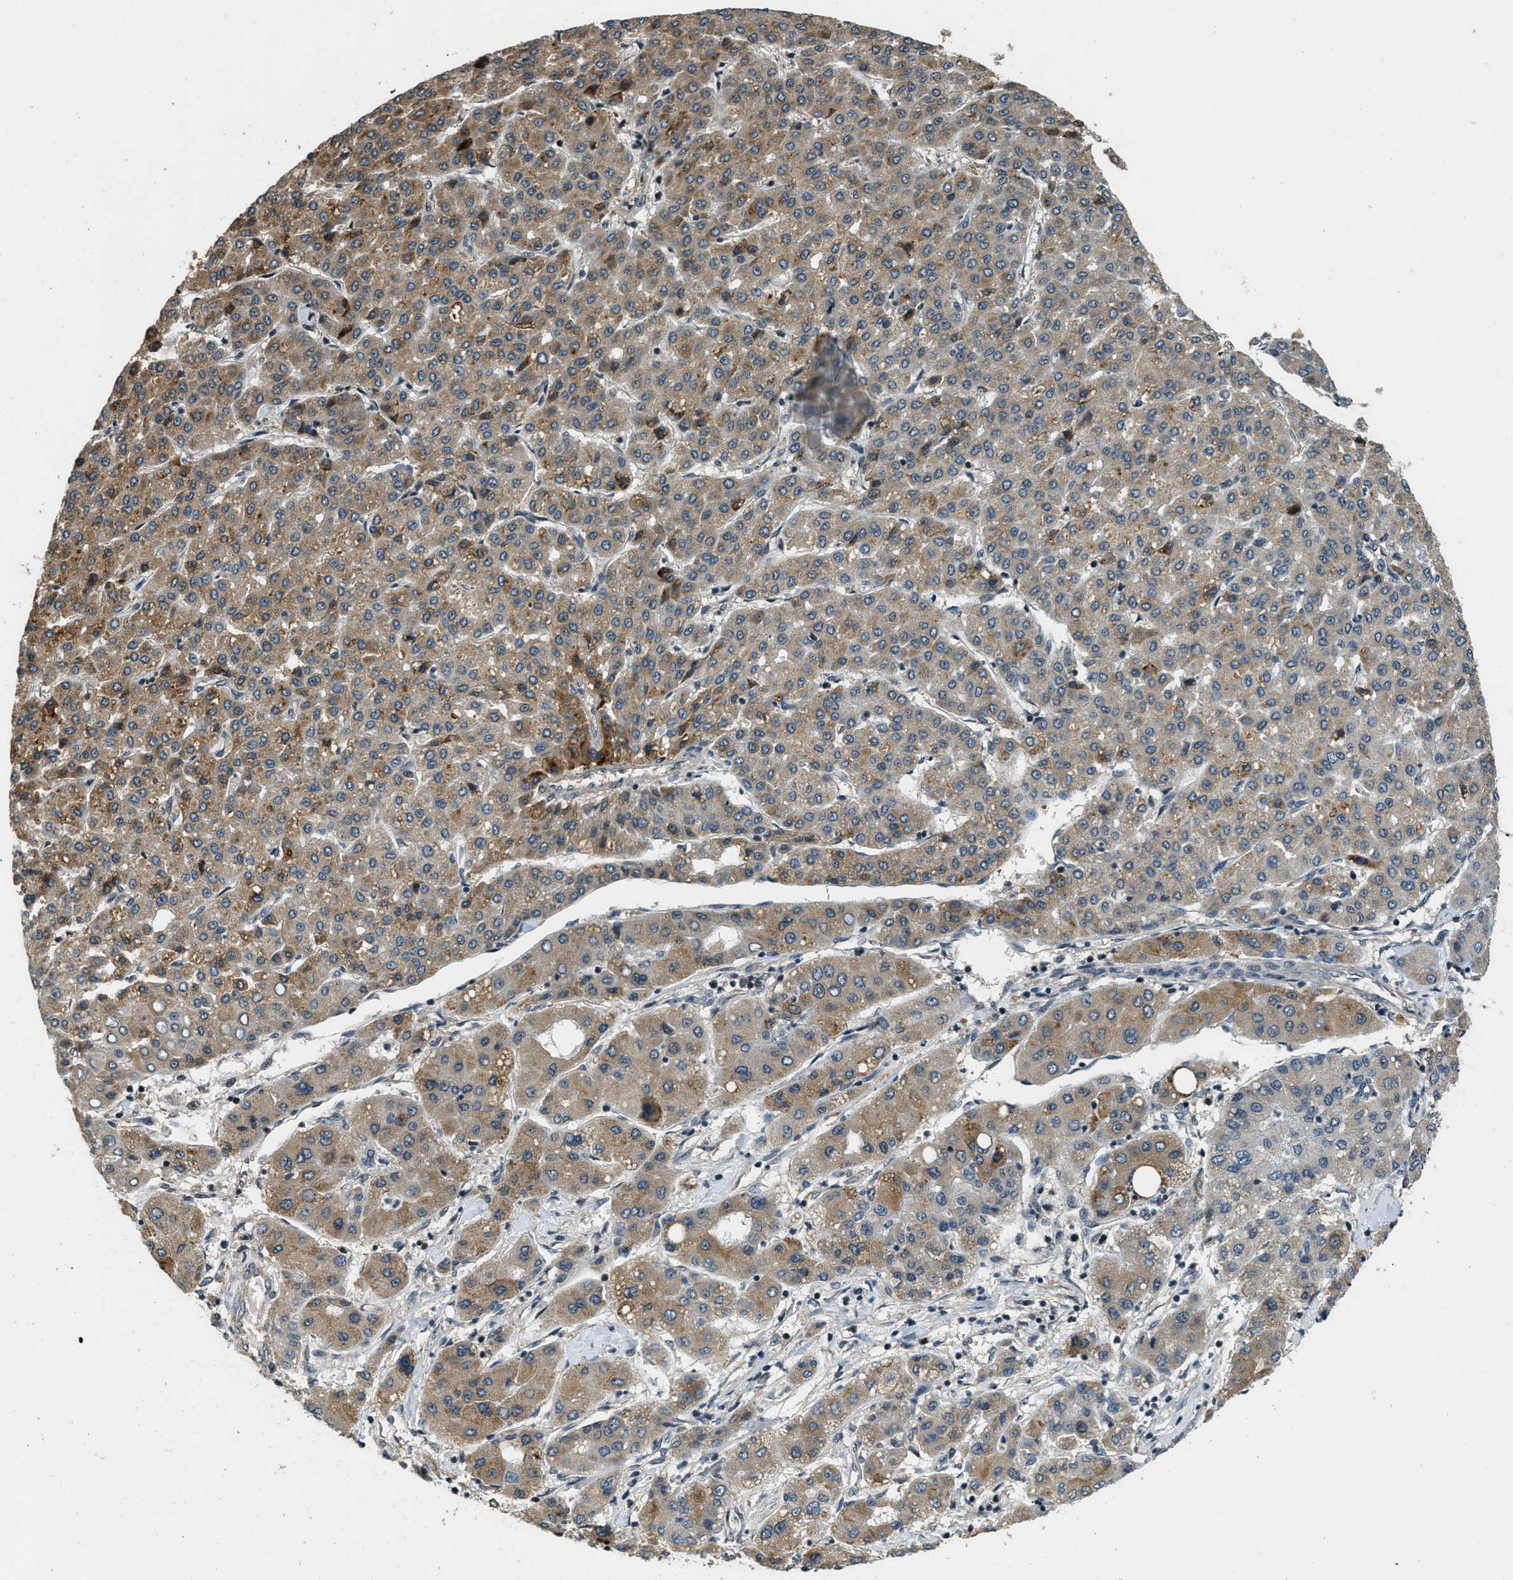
{"staining": {"intensity": "moderate", "quantity": ">75%", "location": "cytoplasmic/membranous"}, "tissue": "liver cancer", "cell_type": "Tumor cells", "image_type": "cancer", "snomed": [{"axis": "morphology", "description": "Carcinoma, Hepatocellular, NOS"}, {"axis": "topography", "description": "Liver"}], "caption": "Liver hepatocellular carcinoma stained with a protein marker reveals moderate staining in tumor cells.", "gene": "MED21", "patient": {"sex": "male", "age": 65}}